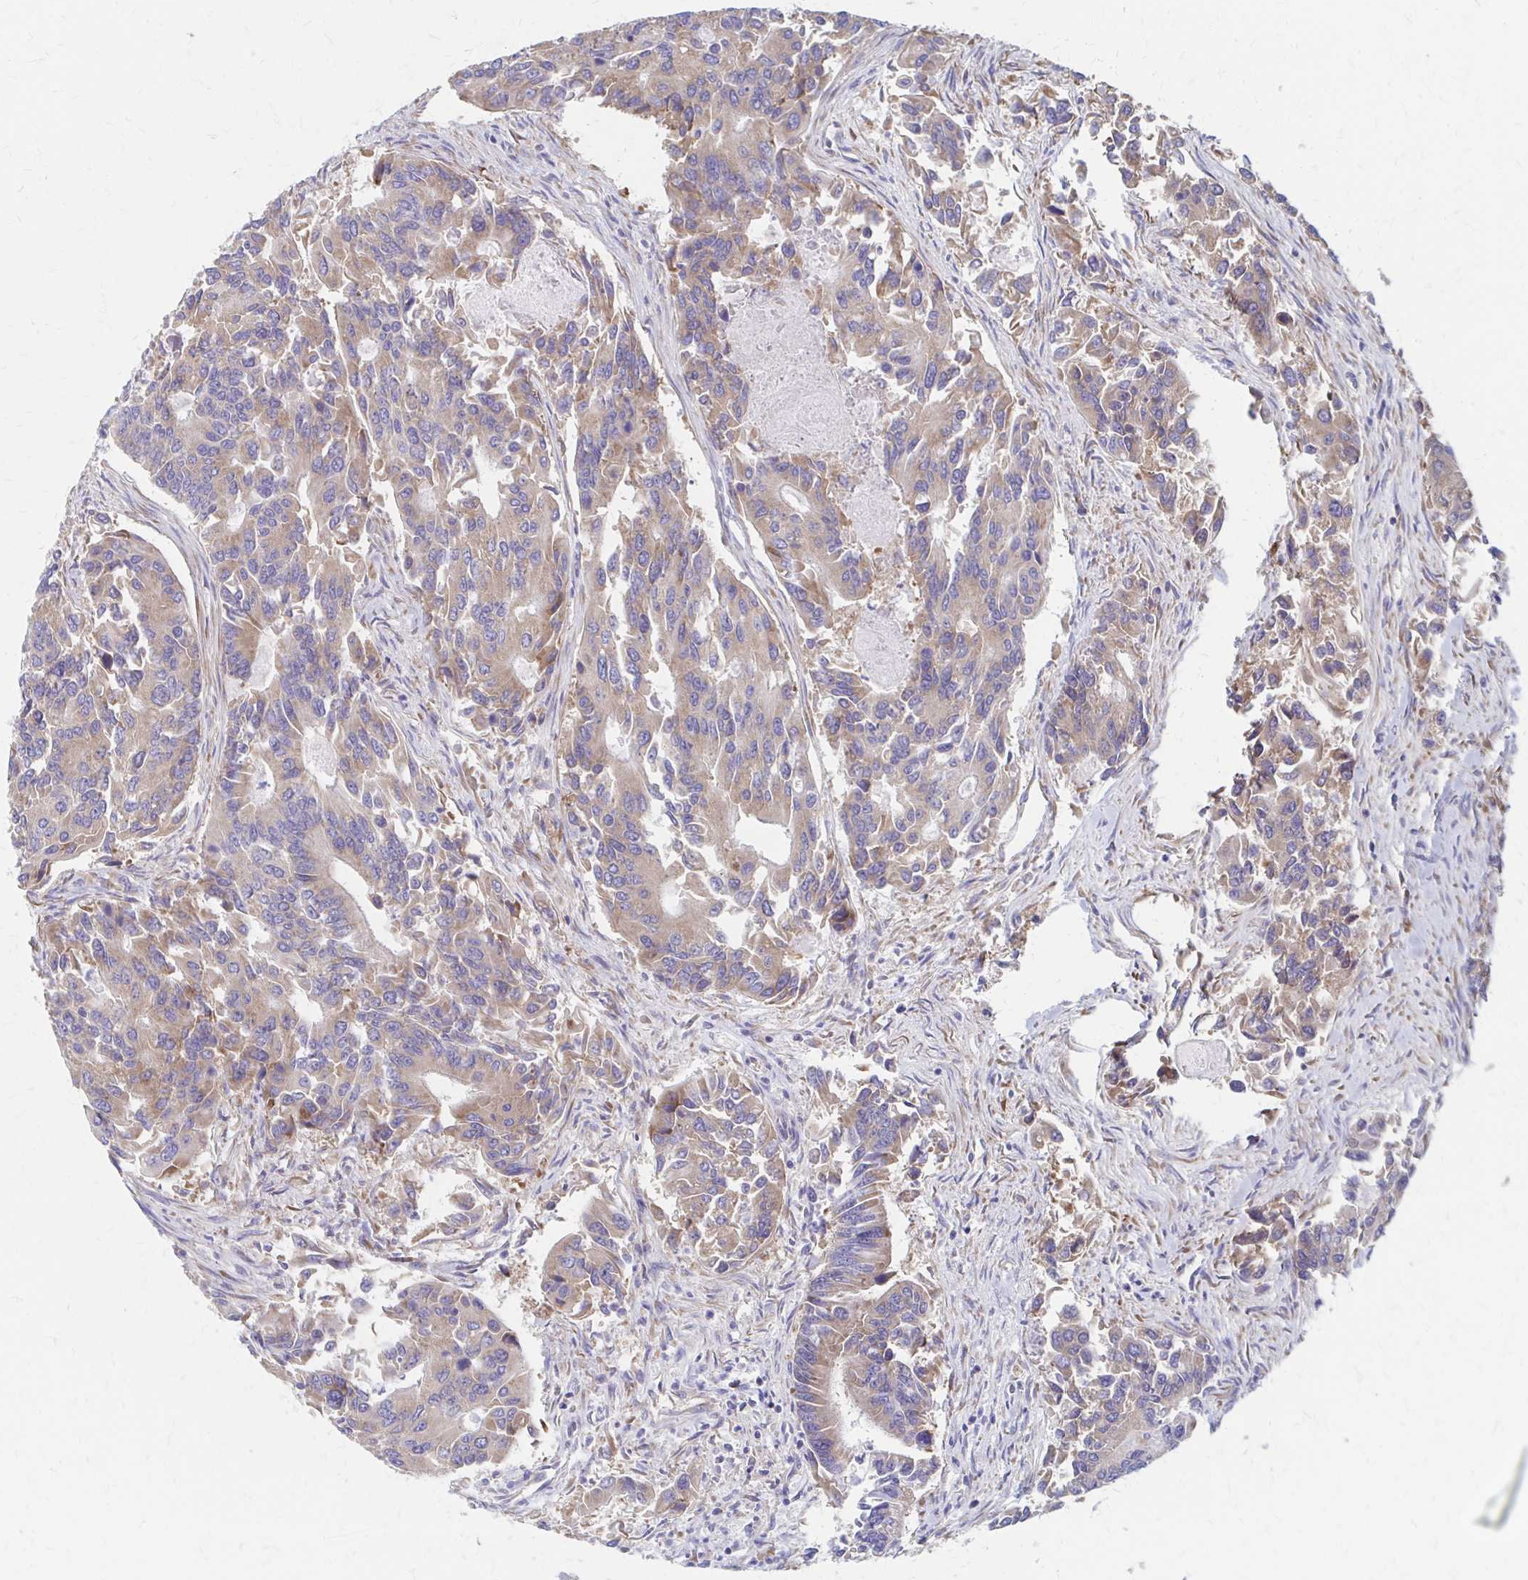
{"staining": {"intensity": "weak", "quantity": ">75%", "location": "cytoplasmic/membranous"}, "tissue": "colorectal cancer", "cell_type": "Tumor cells", "image_type": "cancer", "snomed": [{"axis": "morphology", "description": "Adenocarcinoma, NOS"}, {"axis": "topography", "description": "Colon"}], "caption": "A low amount of weak cytoplasmic/membranous expression is identified in about >75% of tumor cells in adenocarcinoma (colorectal) tissue.", "gene": "RPL27A", "patient": {"sex": "female", "age": 67}}